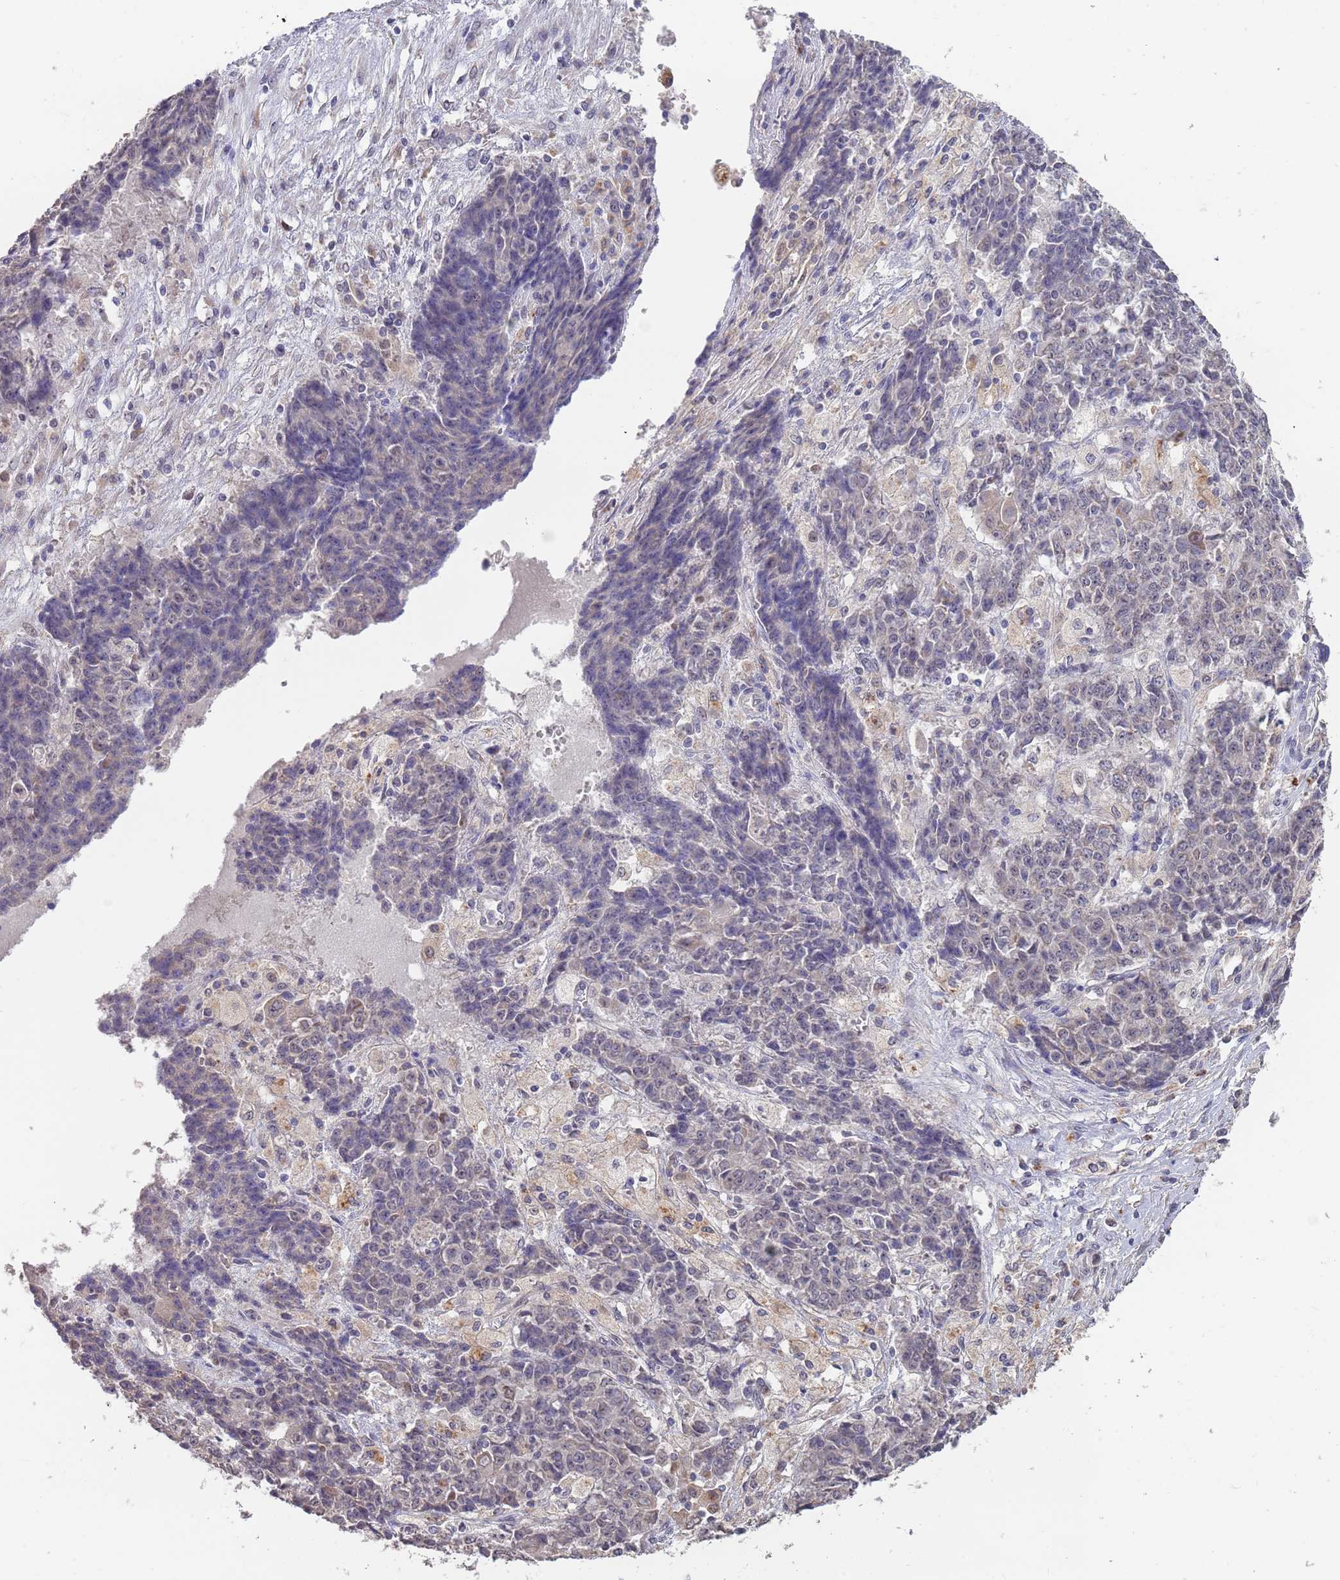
{"staining": {"intensity": "negative", "quantity": "none", "location": "none"}, "tissue": "ovarian cancer", "cell_type": "Tumor cells", "image_type": "cancer", "snomed": [{"axis": "morphology", "description": "Carcinoma, endometroid"}, {"axis": "topography", "description": "Ovary"}], "caption": "The immunohistochemistry (IHC) image has no significant expression in tumor cells of endometroid carcinoma (ovarian) tissue.", "gene": "TMEM64", "patient": {"sex": "female", "age": 42}}